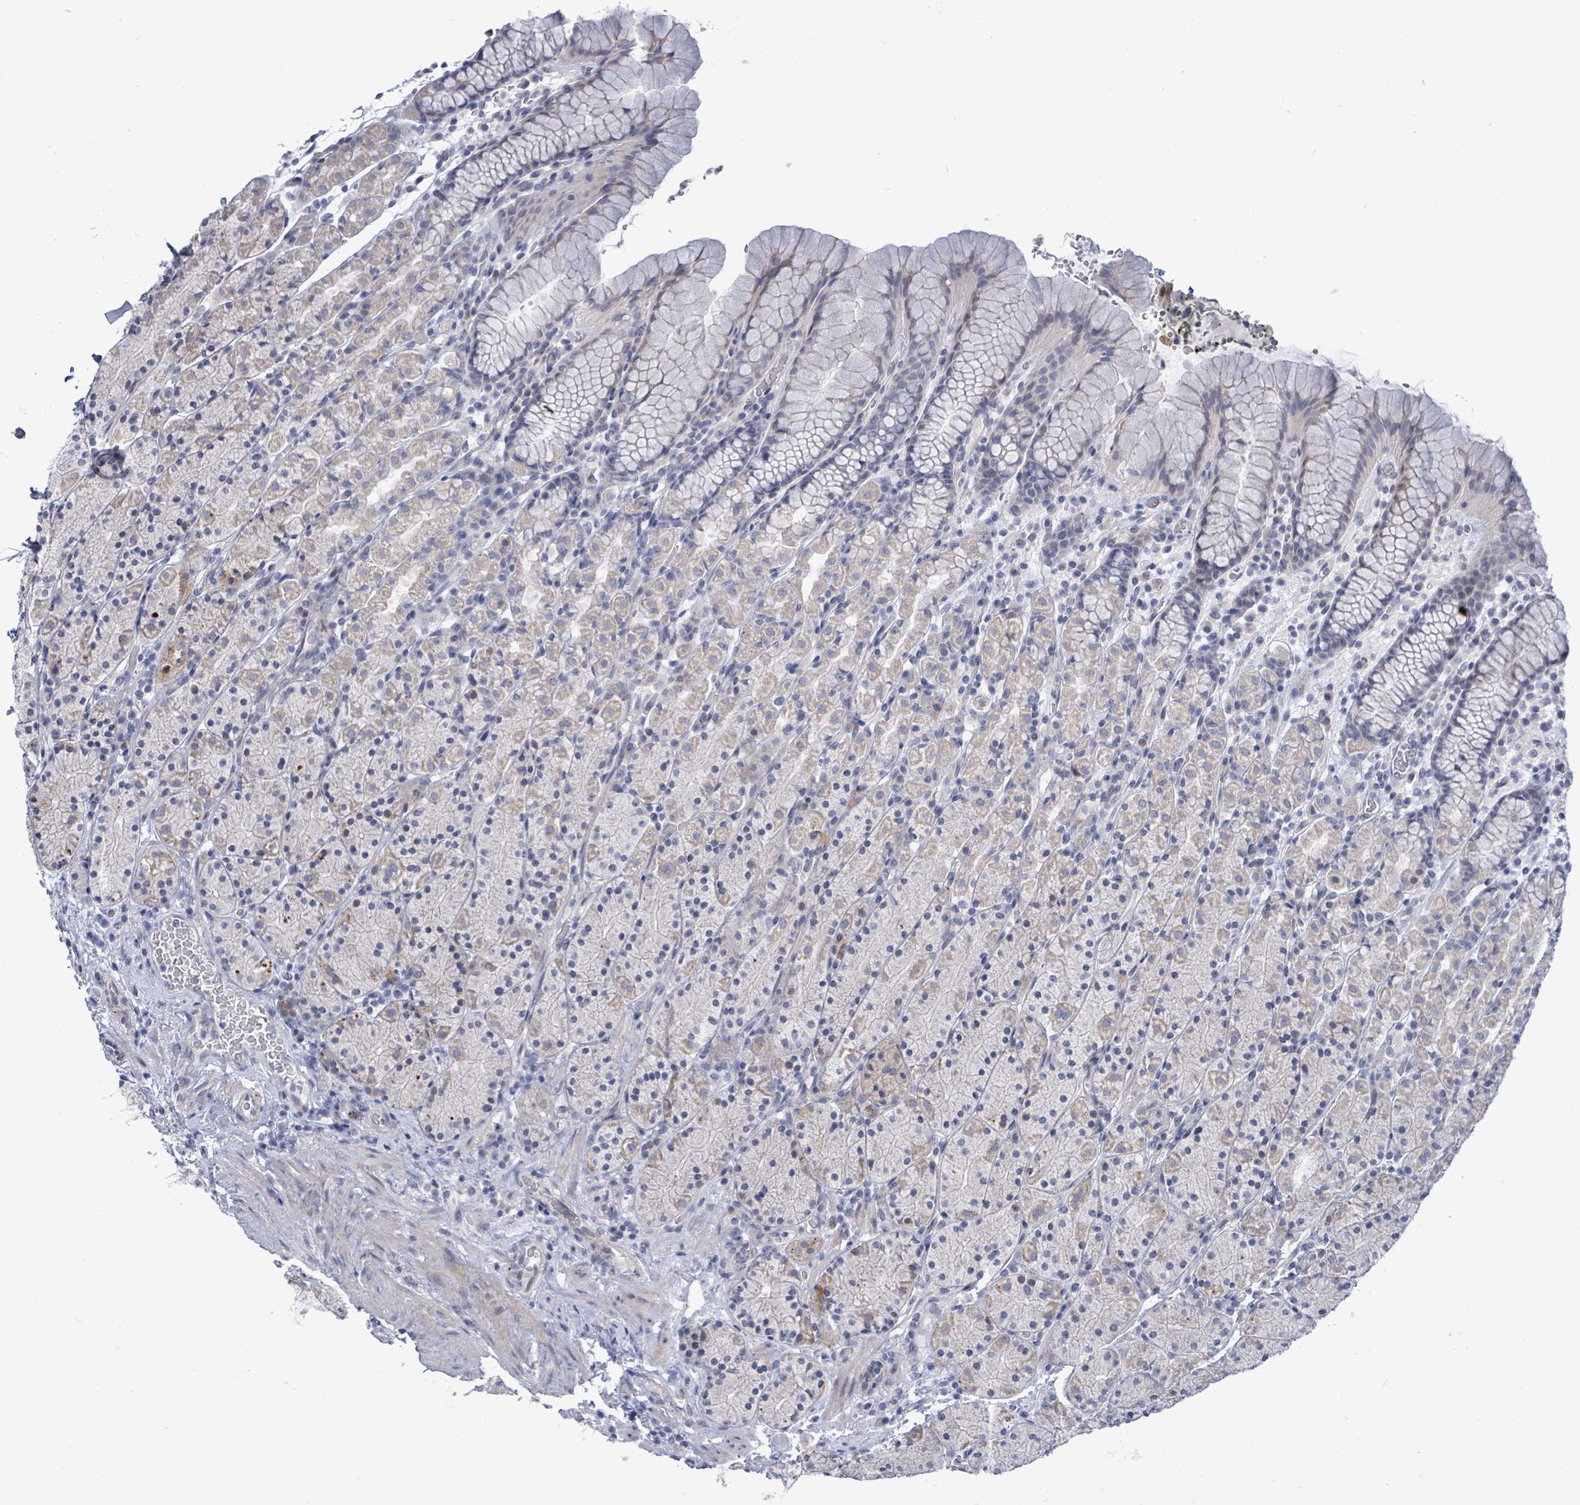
{"staining": {"intensity": "negative", "quantity": "none", "location": "none"}, "tissue": "stomach", "cell_type": "Glandular cells", "image_type": "normal", "snomed": [{"axis": "morphology", "description": "Normal tissue, NOS"}, {"axis": "topography", "description": "Stomach, upper"}, {"axis": "topography", "description": "Stomach"}], "caption": "Glandular cells show no significant protein positivity in unremarkable stomach. (IHC, brightfield microscopy, high magnification).", "gene": "CT45A10", "patient": {"sex": "male", "age": 62}}